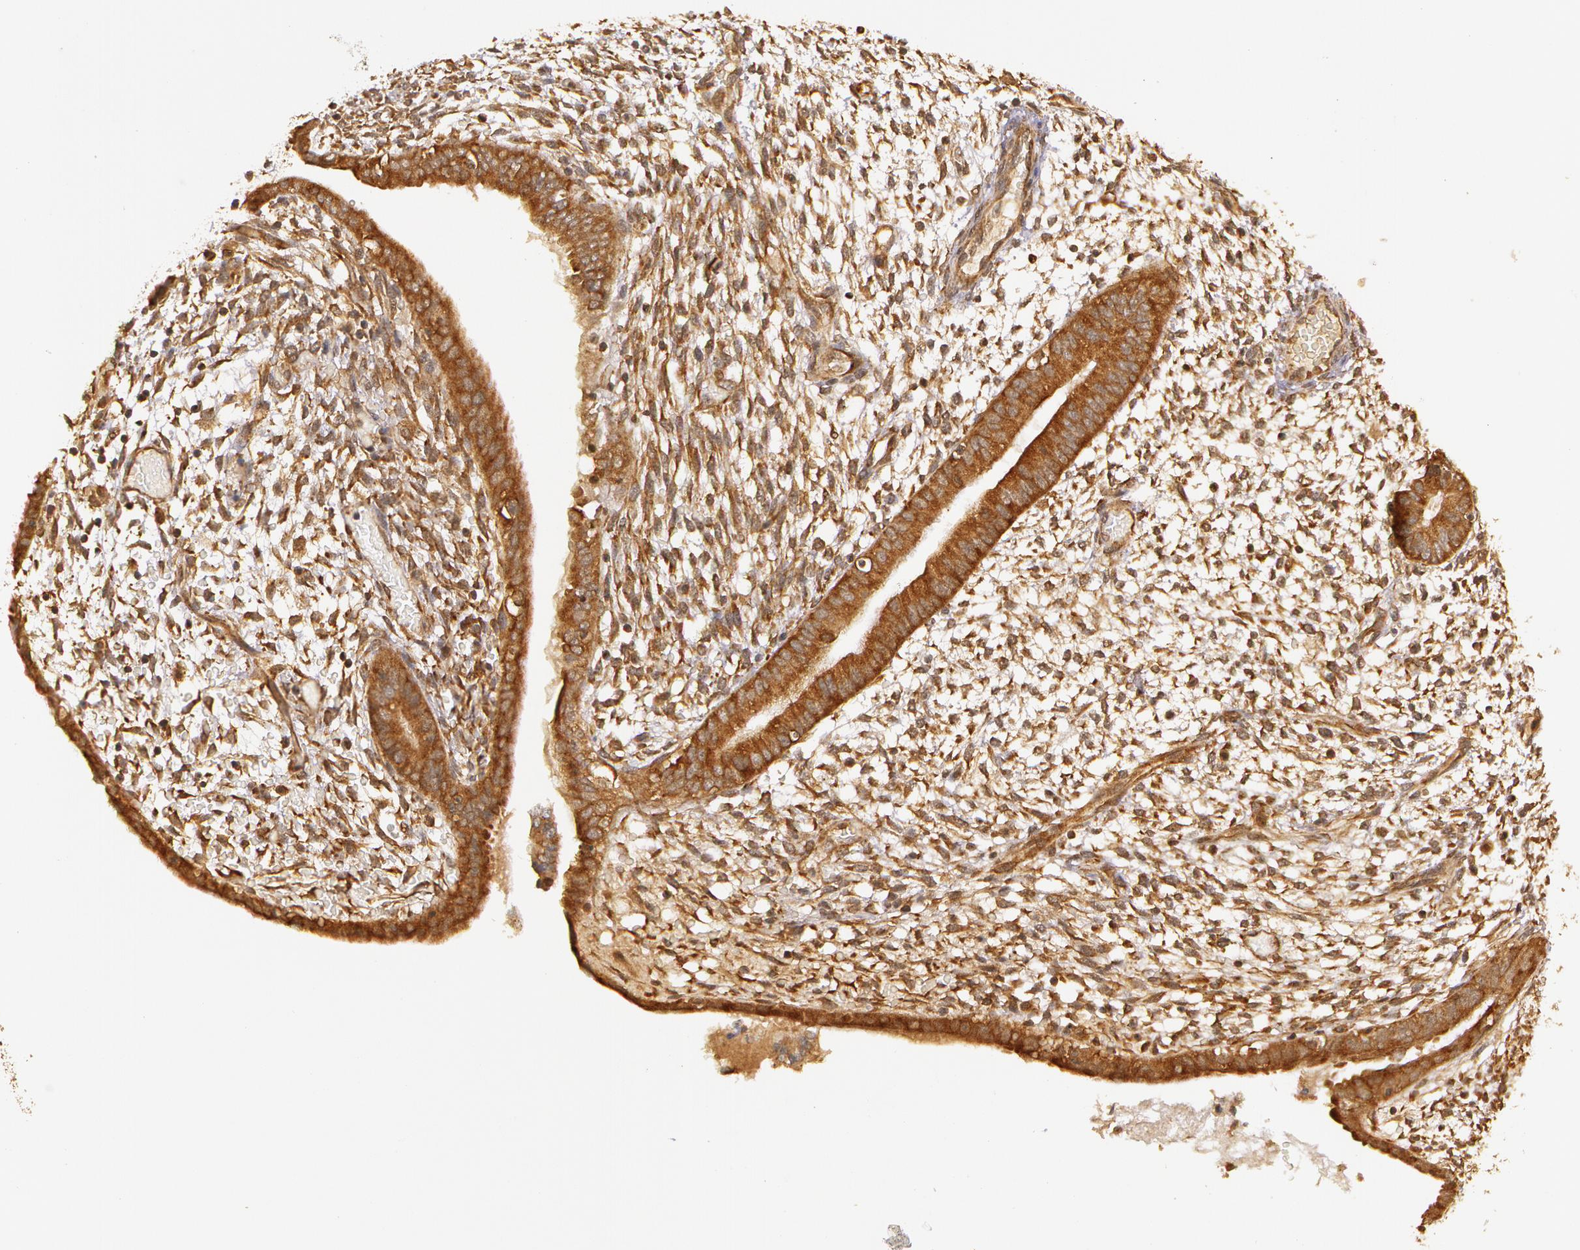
{"staining": {"intensity": "moderate", "quantity": ">75%", "location": "cytoplasmic/membranous"}, "tissue": "endometrium", "cell_type": "Cells in endometrial stroma", "image_type": "normal", "snomed": [{"axis": "morphology", "description": "Normal tissue, NOS"}, {"axis": "topography", "description": "Endometrium"}], "caption": "Immunohistochemistry (IHC) photomicrograph of normal endometrium: endometrium stained using immunohistochemistry shows medium levels of moderate protein expression localized specifically in the cytoplasmic/membranous of cells in endometrial stroma, appearing as a cytoplasmic/membranous brown color.", "gene": "ASCC2", "patient": {"sex": "female", "age": 42}}